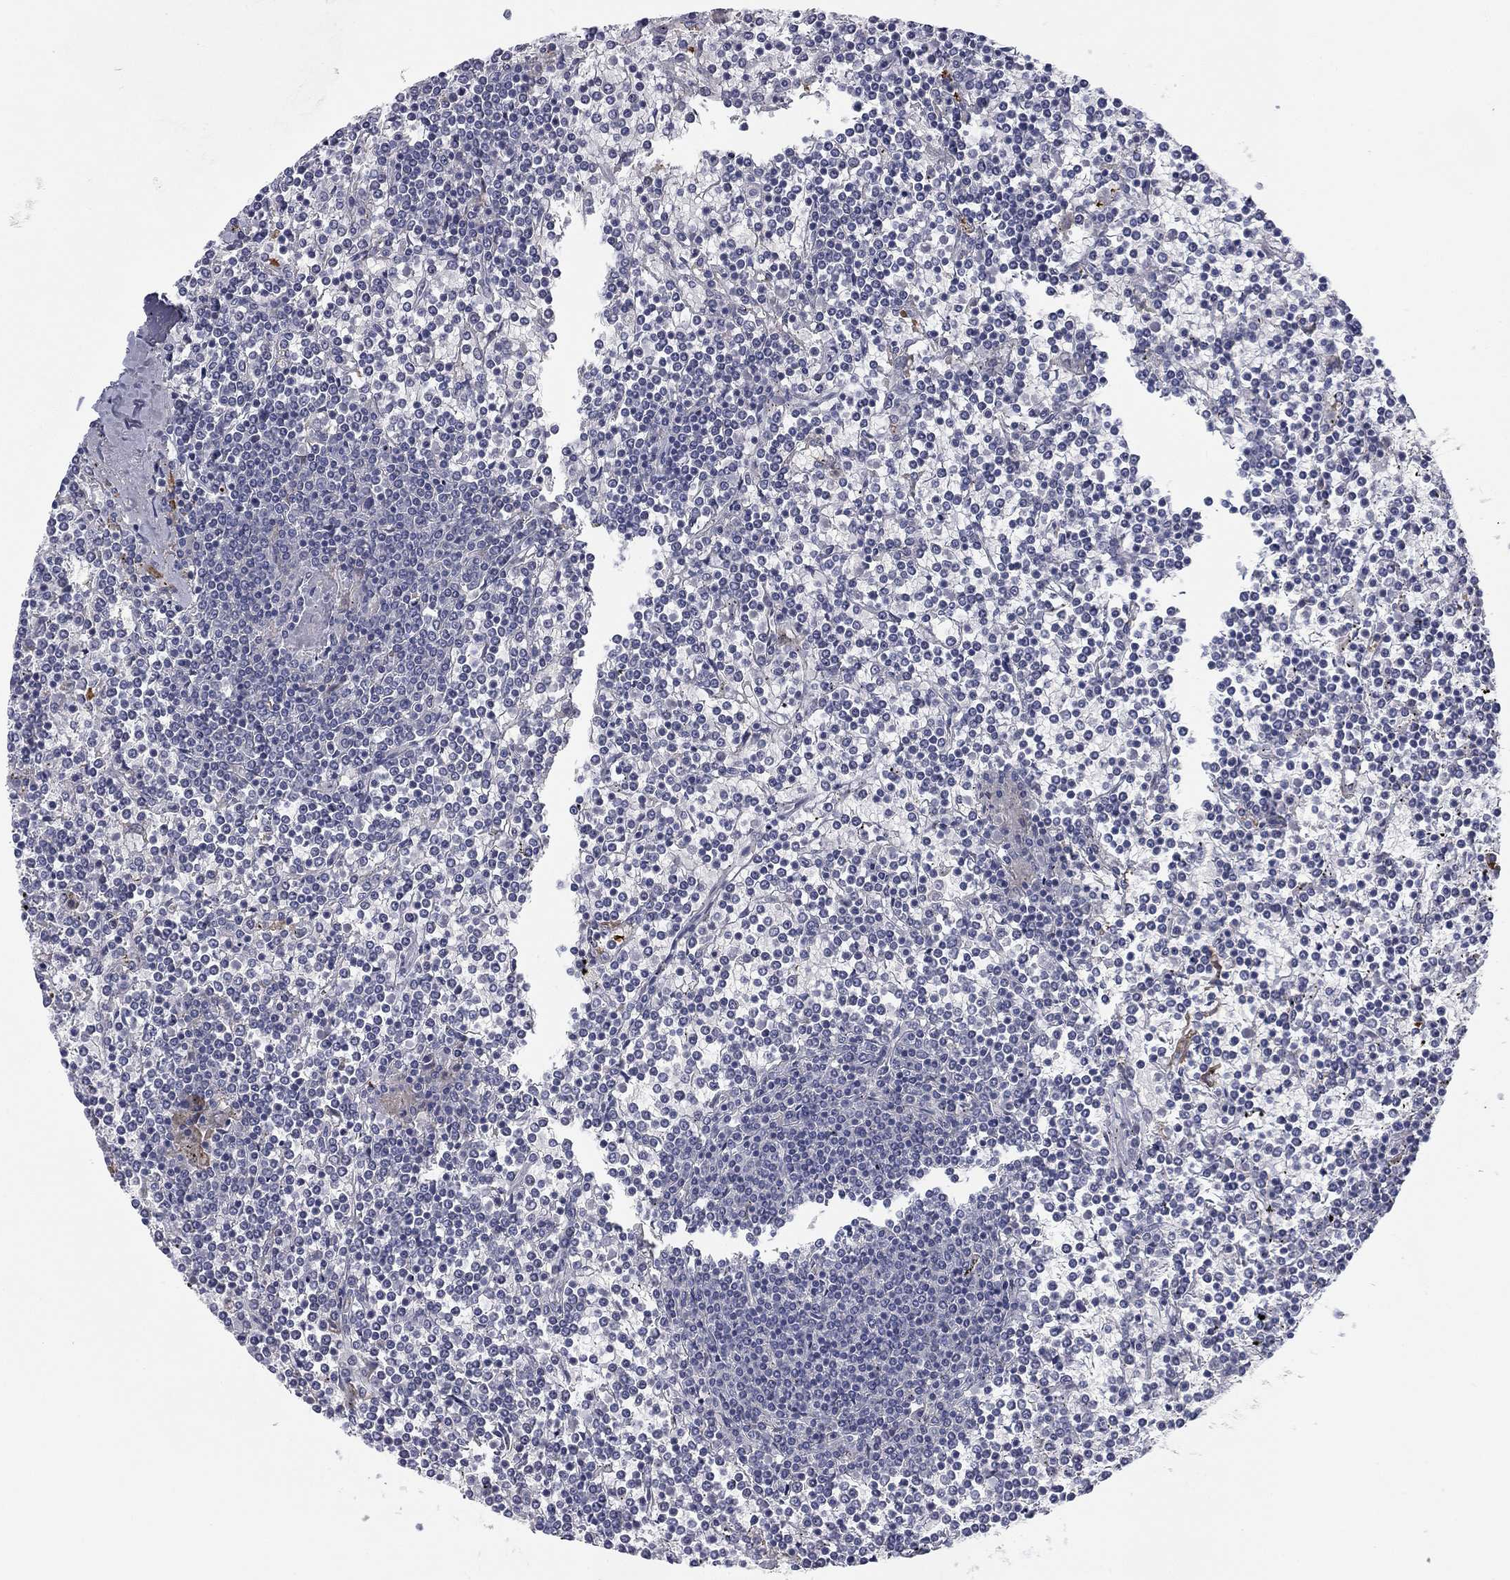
{"staining": {"intensity": "negative", "quantity": "none", "location": "none"}, "tissue": "lymphoma", "cell_type": "Tumor cells", "image_type": "cancer", "snomed": [{"axis": "morphology", "description": "Malignant lymphoma, non-Hodgkin's type, Low grade"}, {"axis": "topography", "description": "Spleen"}], "caption": "The image demonstrates no significant expression in tumor cells of low-grade malignant lymphoma, non-Hodgkin's type.", "gene": "CALB1", "patient": {"sex": "female", "age": 19}}